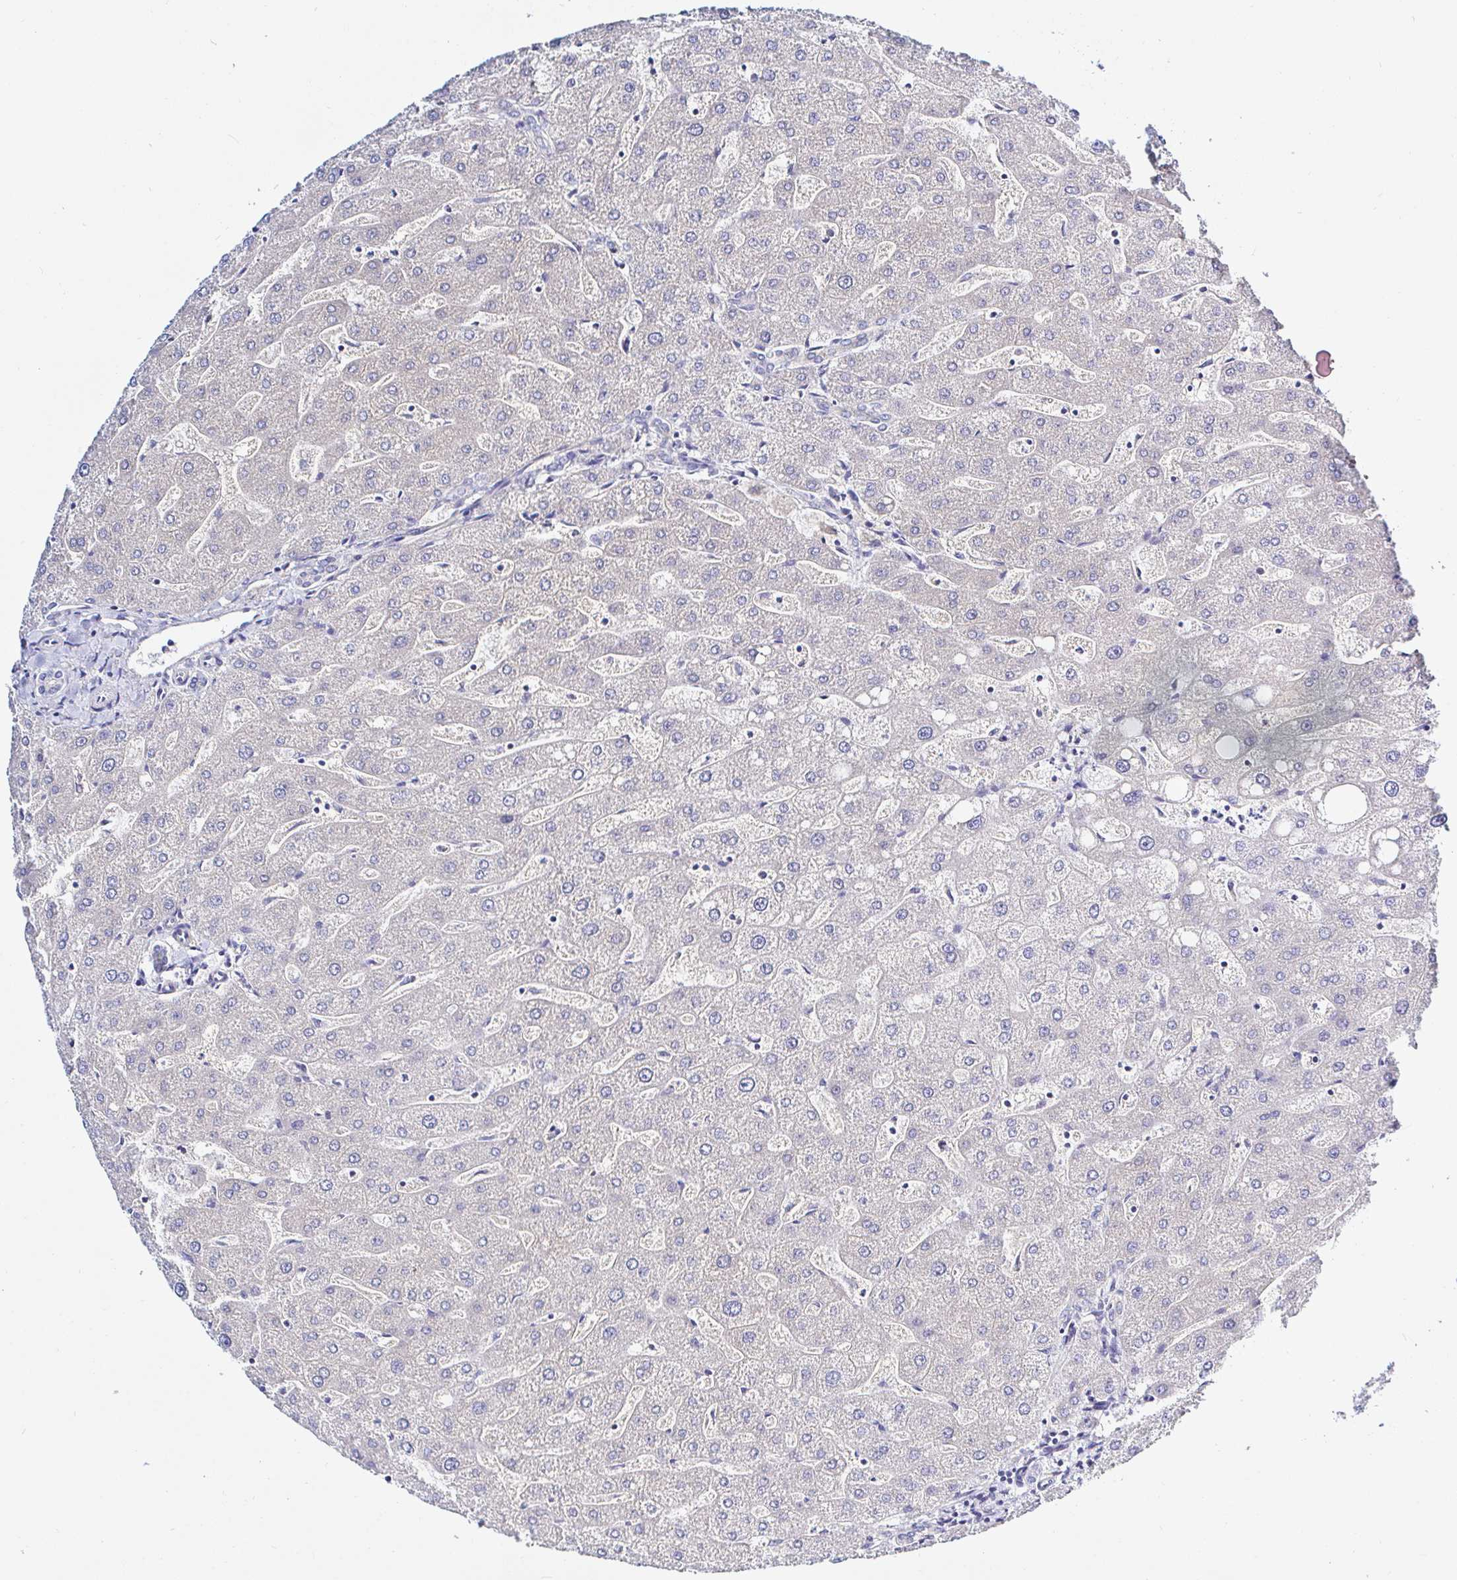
{"staining": {"intensity": "negative", "quantity": "none", "location": "none"}, "tissue": "liver", "cell_type": "Cholangiocytes", "image_type": "normal", "snomed": [{"axis": "morphology", "description": "Normal tissue, NOS"}, {"axis": "topography", "description": "Liver"}], "caption": "Protein analysis of normal liver demonstrates no significant staining in cholangiocytes. The staining is performed using DAB brown chromogen with nuclei counter-stained in using hematoxylin.", "gene": "ARL4D", "patient": {"sex": "male", "age": 67}}